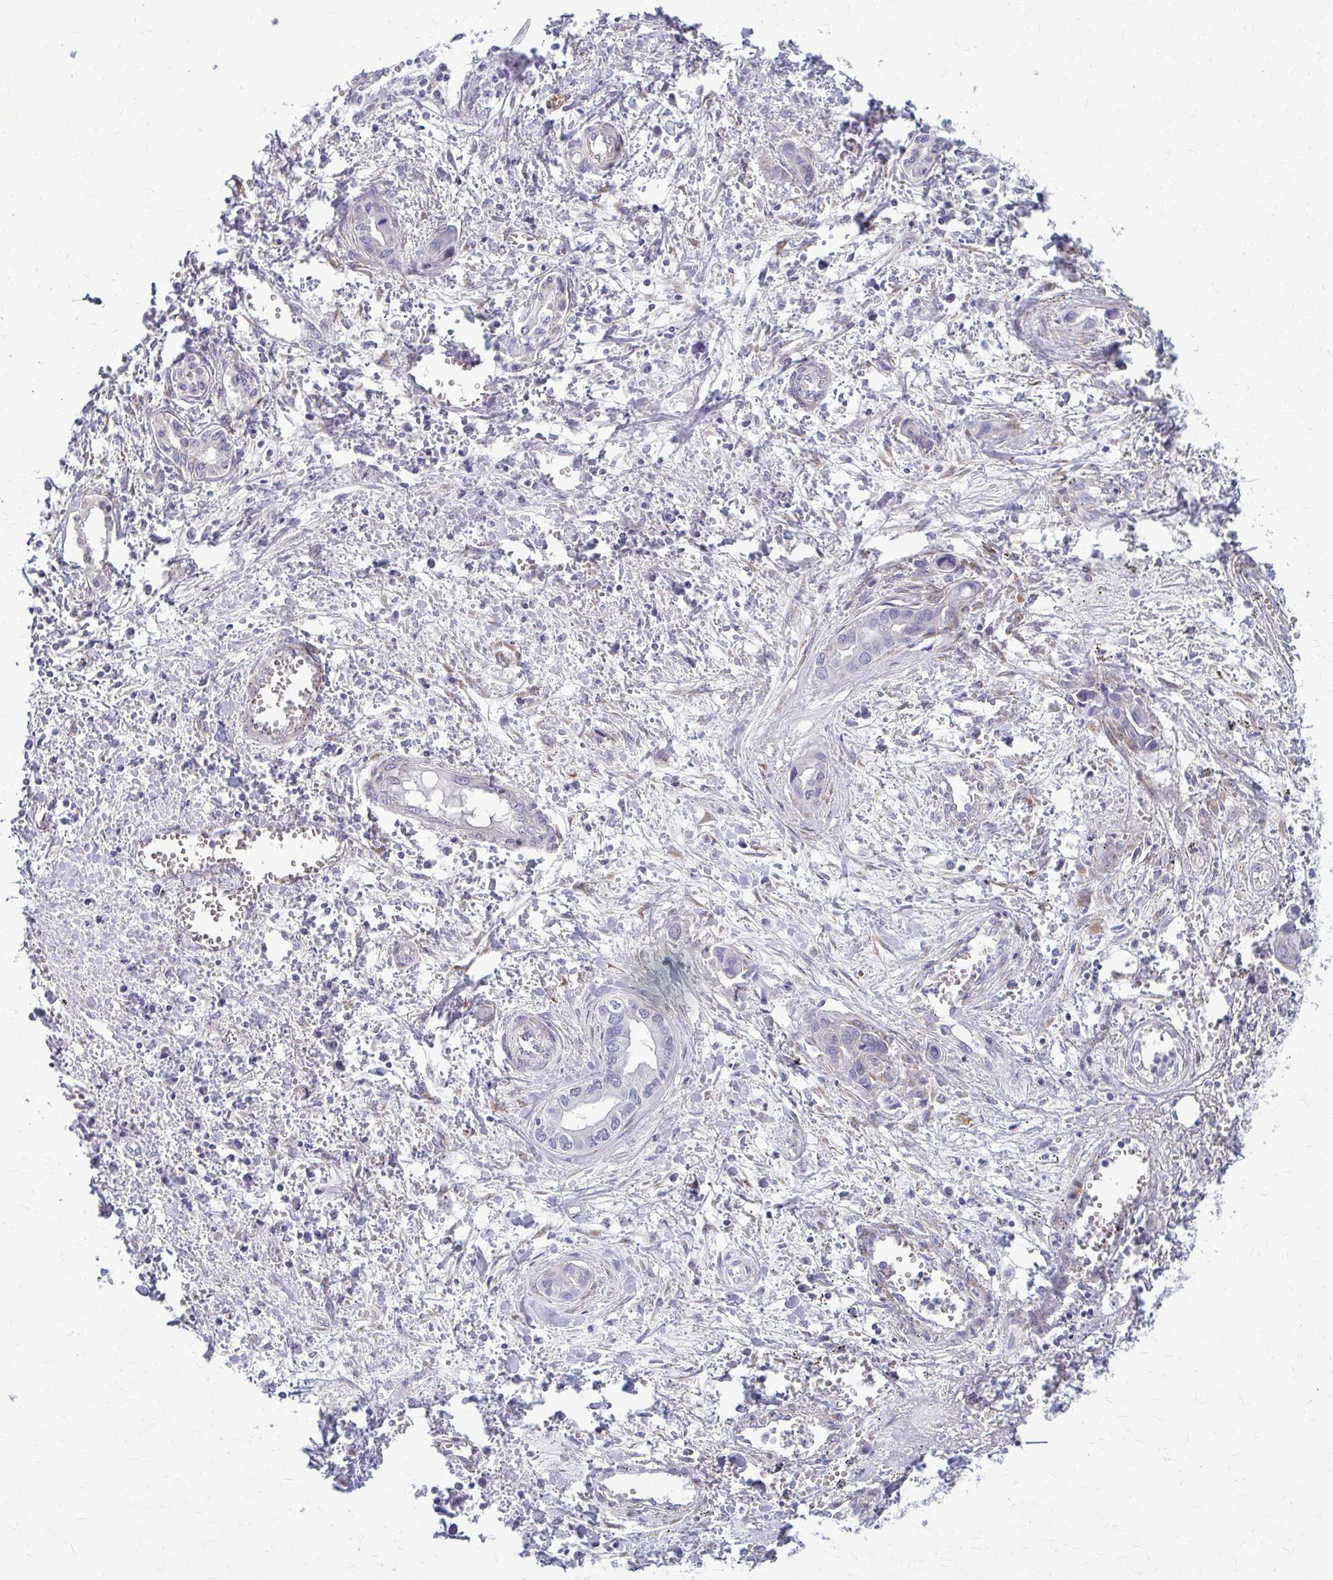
{"staining": {"intensity": "negative", "quantity": "none", "location": "none"}, "tissue": "liver cancer", "cell_type": "Tumor cells", "image_type": "cancer", "snomed": [{"axis": "morphology", "description": "Cholangiocarcinoma"}, {"axis": "topography", "description": "Liver"}], "caption": "IHC histopathology image of liver cancer (cholangiocarcinoma) stained for a protein (brown), which exhibits no positivity in tumor cells.", "gene": "DEPP1", "patient": {"sex": "female", "age": 64}}